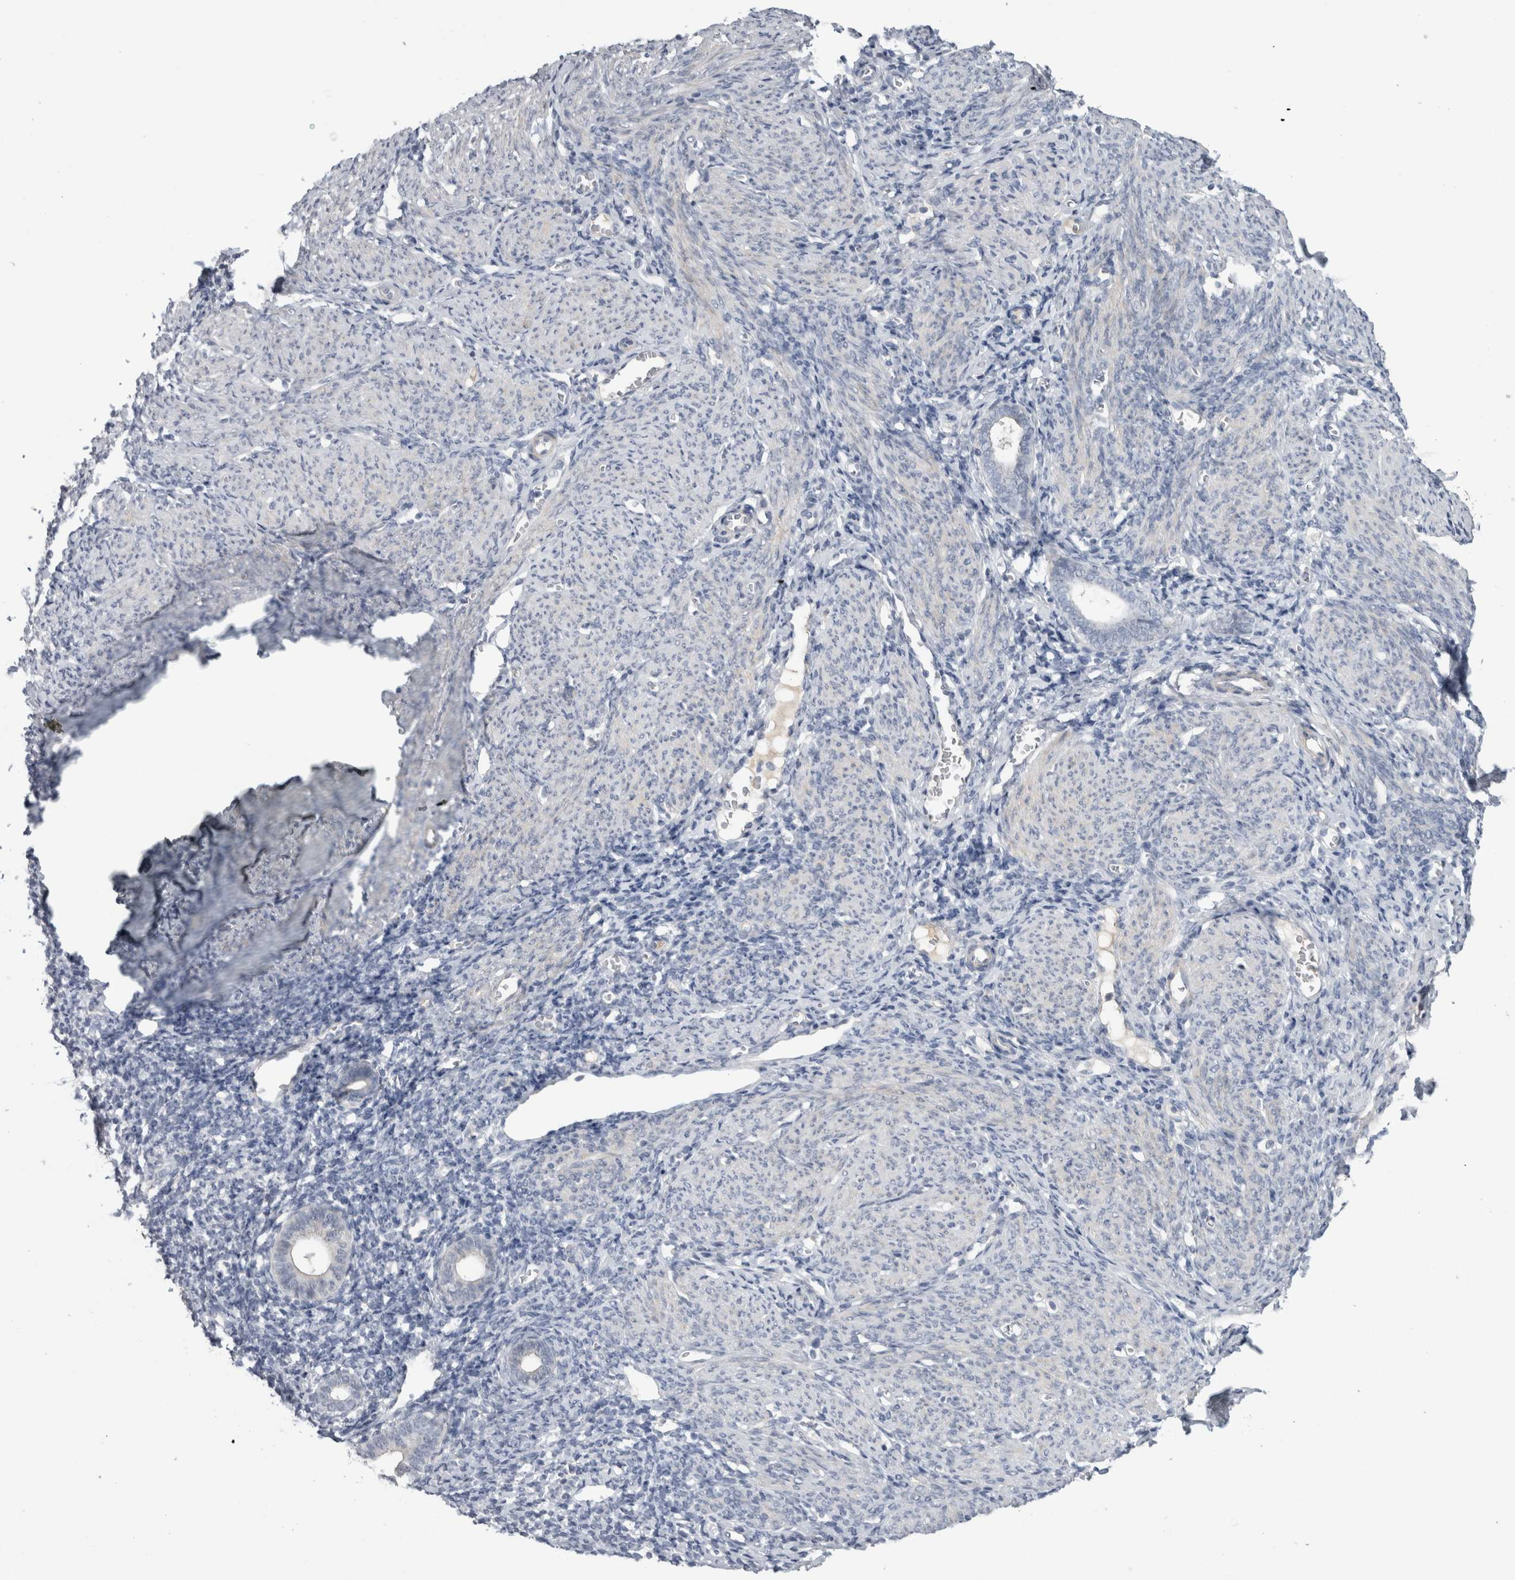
{"staining": {"intensity": "negative", "quantity": "none", "location": "none"}, "tissue": "endometrium", "cell_type": "Cells in endometrial stroma", "image_type": "normal", "snomed": [{"axis": "morphology", "description": "Normal tissue, NOS"}, {"axis": "morphology", "description": "Adenocarcinoma, NOS"}, {"axis": "topography", "description": "Endometrium"}], "caption": "Immunohistochemical staining of benign human endometrium exhibits no significant staining in cells in endometrial stroma.", "gene": "ADAM2", "patient": {"sex": "female", "age": 57}}